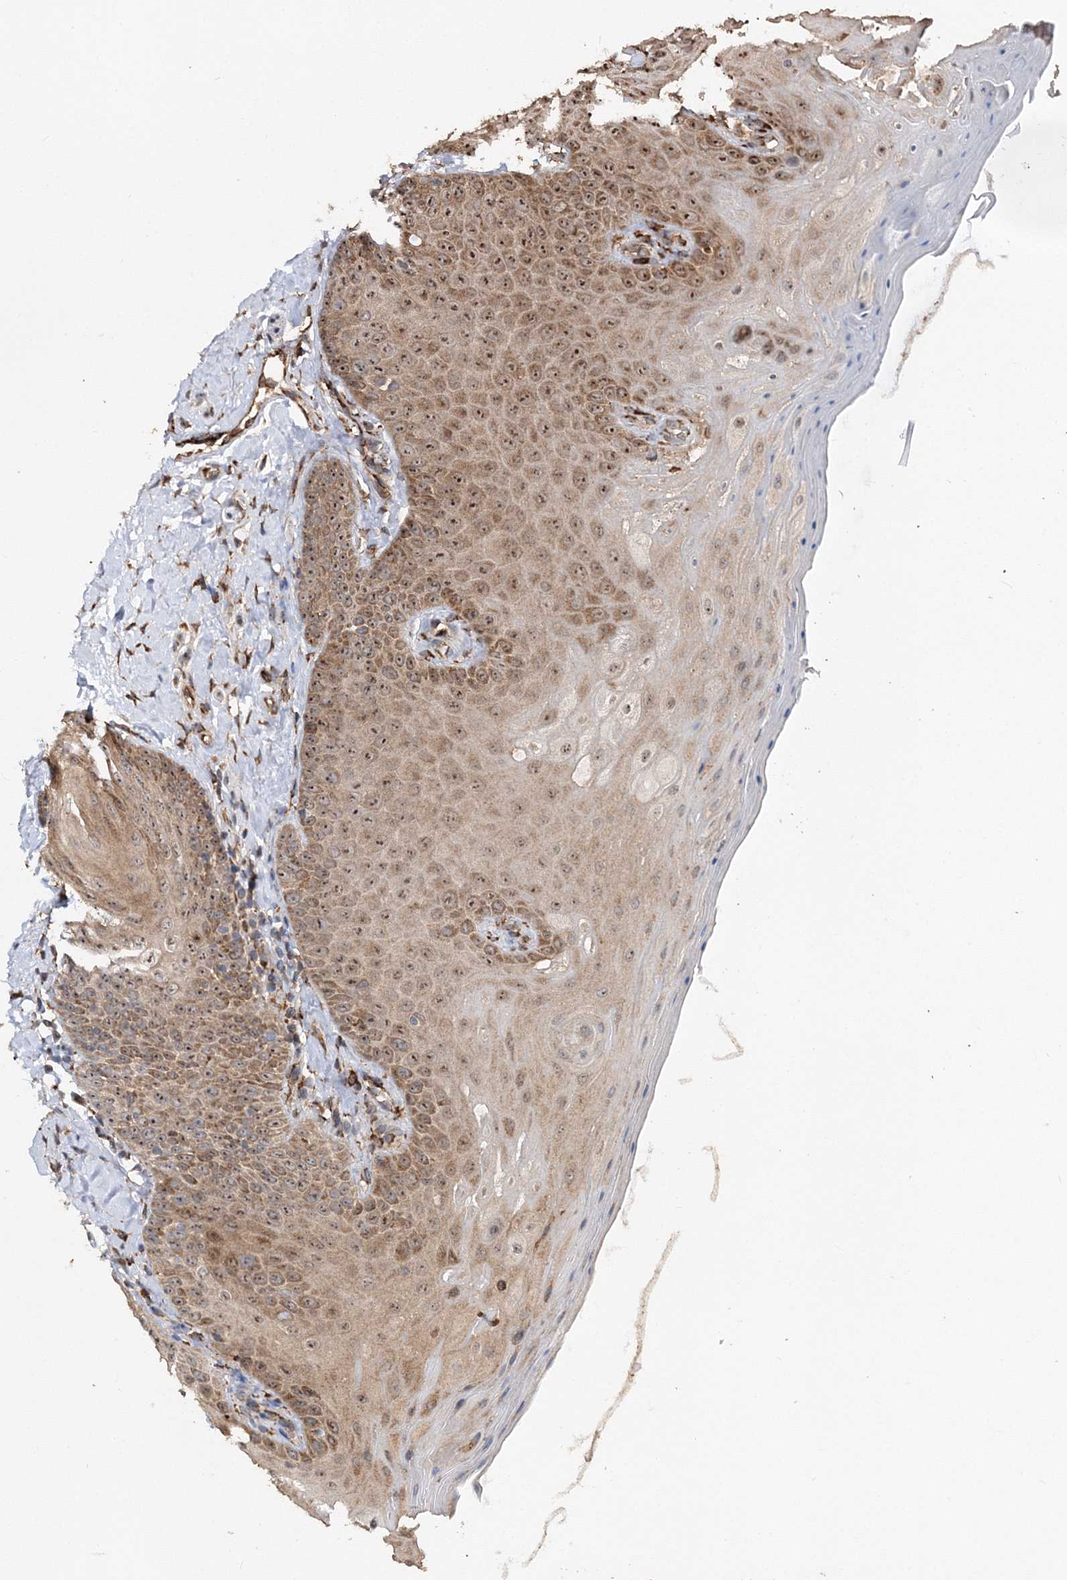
{"staining": {"intensity": "moderate", "quantity": ">75%", "location": "cytoplasmic/membranous,nuclear"}, "tissue": "oral mucosa", "cell_type": "Squamous epithelial cells", "image_type": "normal", "snomed": [{"axis": "morphology", "description": "Normal tissue, NOS"}, {"axis": "topography", "description": "Oral tissue"}], "caption": "Moderate cytoplasmic/membranous,nuclear positivity is identified in approximately >75% of squamous epithelial cells in benign oral mucosa.", "gene": "SCRN3", "patient": {"sex": "female", "age": 31}}